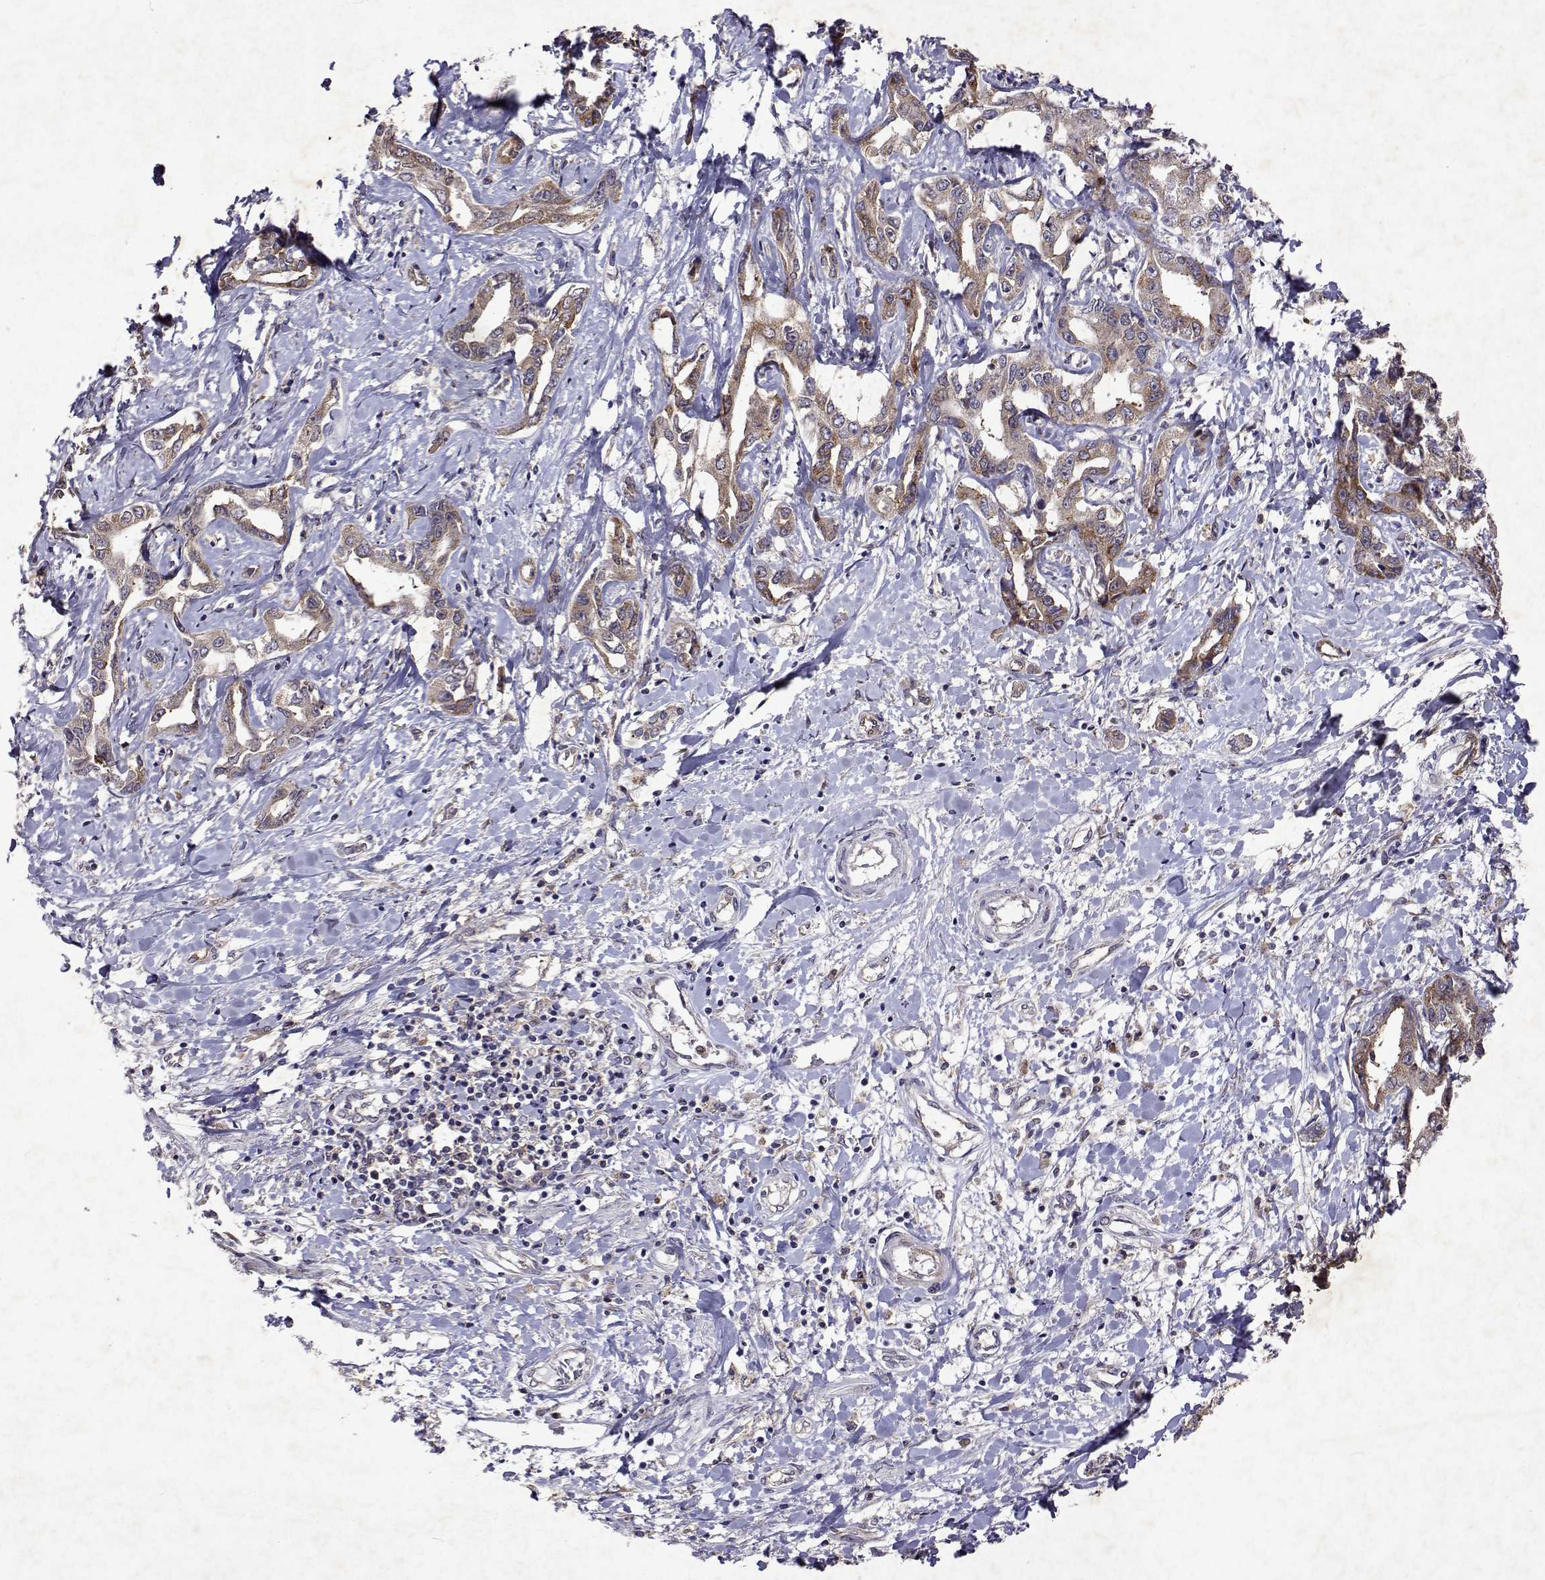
{"staining": {"intensity": "weak", "quantity": ">75%", "location": "cytoplasmic/membranous"}, "tissue": "liver cancer", "cell_type": "Tumor cells", "image_type": "cancer", "snomed": [{"axis": "morphology", "description": "Cholangiocarcinoma"}, {"axis": "topography", "description": "Liver"}], "caption": "This is an image of immunohistochemistry (IHC) staining of liver cholangiocarcinoma, which shows weak staining in the cytoplasmic/membranous of tumor cells.", "gene": "TARBP2", "patient": {"sex": "male", "age": 59}}